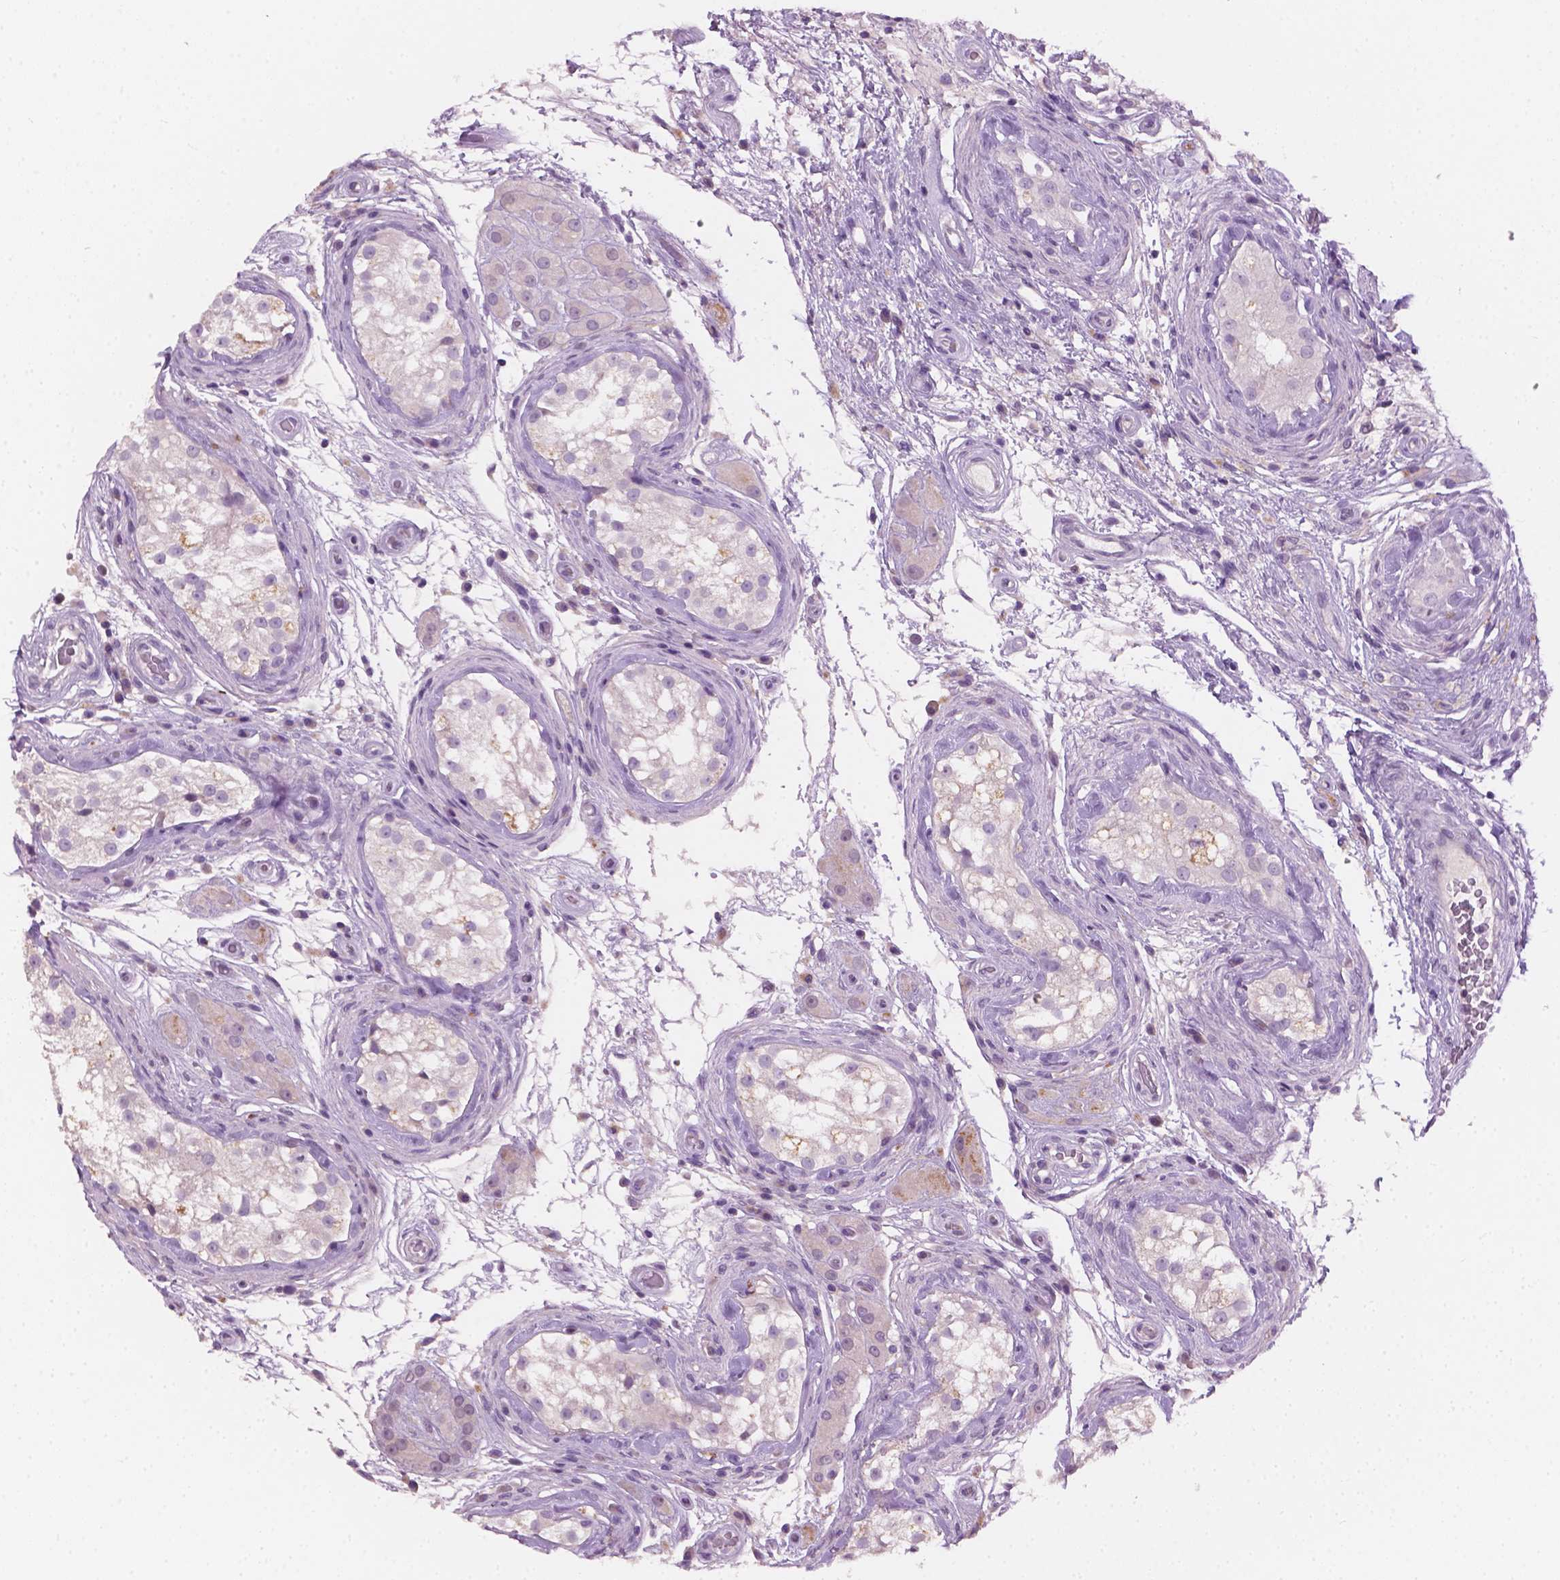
{"staining": {"intensity": "weak", "quantity": "<25%", "location": "cytoplasmic/membranous"}, "tissue": "testis cancer", "cell_type": "Tumor cells", "image_type": "cancer", "snomed": [{"axis": "morphology", "description": "Seminoma, NOS"}, {"axis": "morphology", "description": "Carcinoma, Embryonal, NOS"}, {"axis": "topography", "description": "Testis"}], "caption": "Tumor cells are negative for brown protein staining in testis embryonal carcinoma.", "gene": "KRT17", "patient": {"sex": "male", "age": 41}}